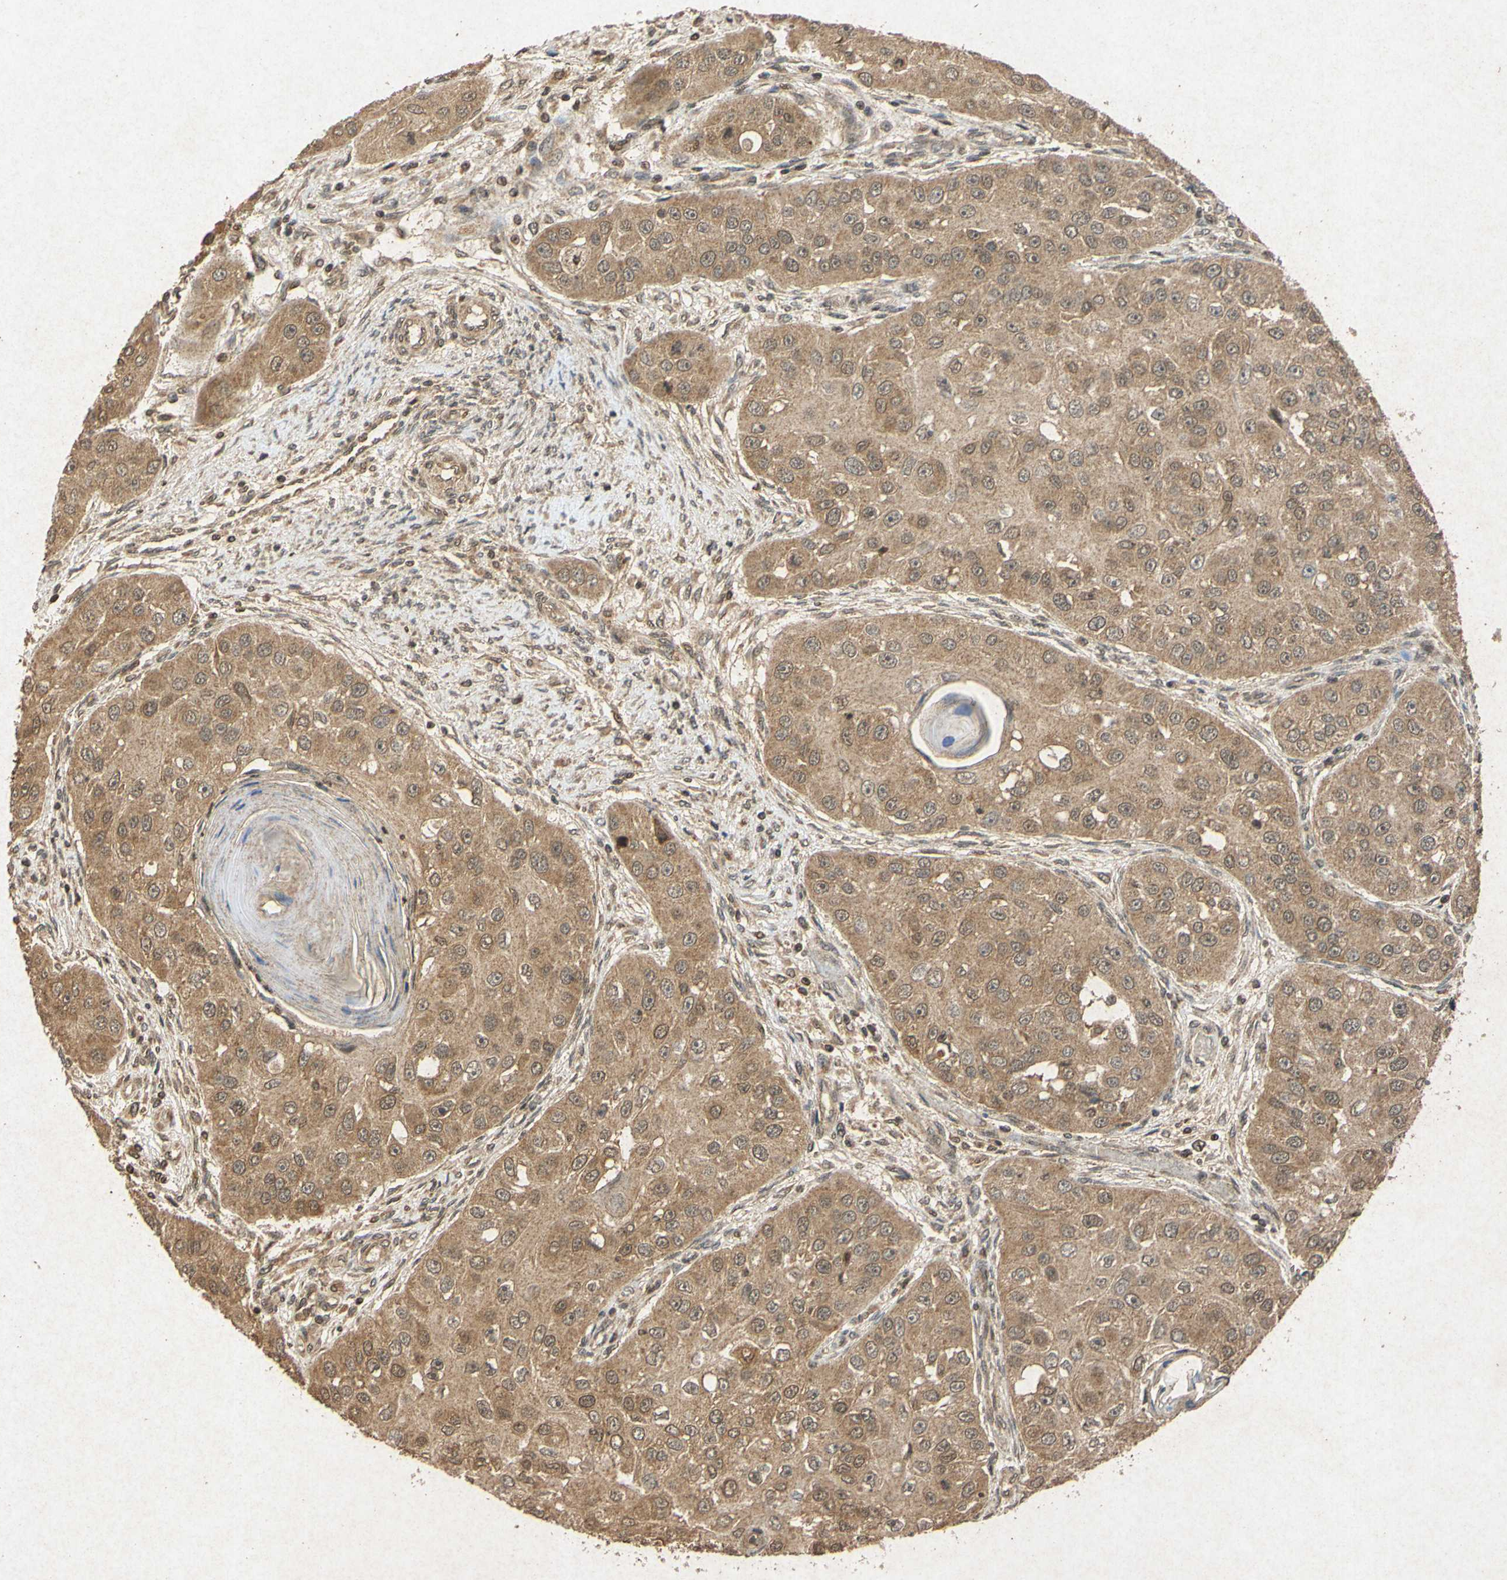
{"staining": {"intensity": "moderate", "quantity": ">75%", "location": "cytoplasmic/membranous"}, "tissue": "head and neck cancer", "cell_type": "Tumor cells", "image_type": "cancer", "snomed": [{"axis": "morphology", "description": "Normal tissue, NOS"}, {"axis": "morphology", "description": "Squamous cell carcinoma, NOS"}, {"axis": "topography", "description": "Skeletal muscle"}, {"axis": "topography", "description": "Head-Neck"}], "caption": "Head and neck cancer (squamous cell carcinoma) was stained to show a protein in brown. There is medium levels of moderate cytoplasmic/membranous positivity in approximately >75% of tumor cells.", "gene": "ATP6V1H", "patient": {"sex": "male", "age": 51}}